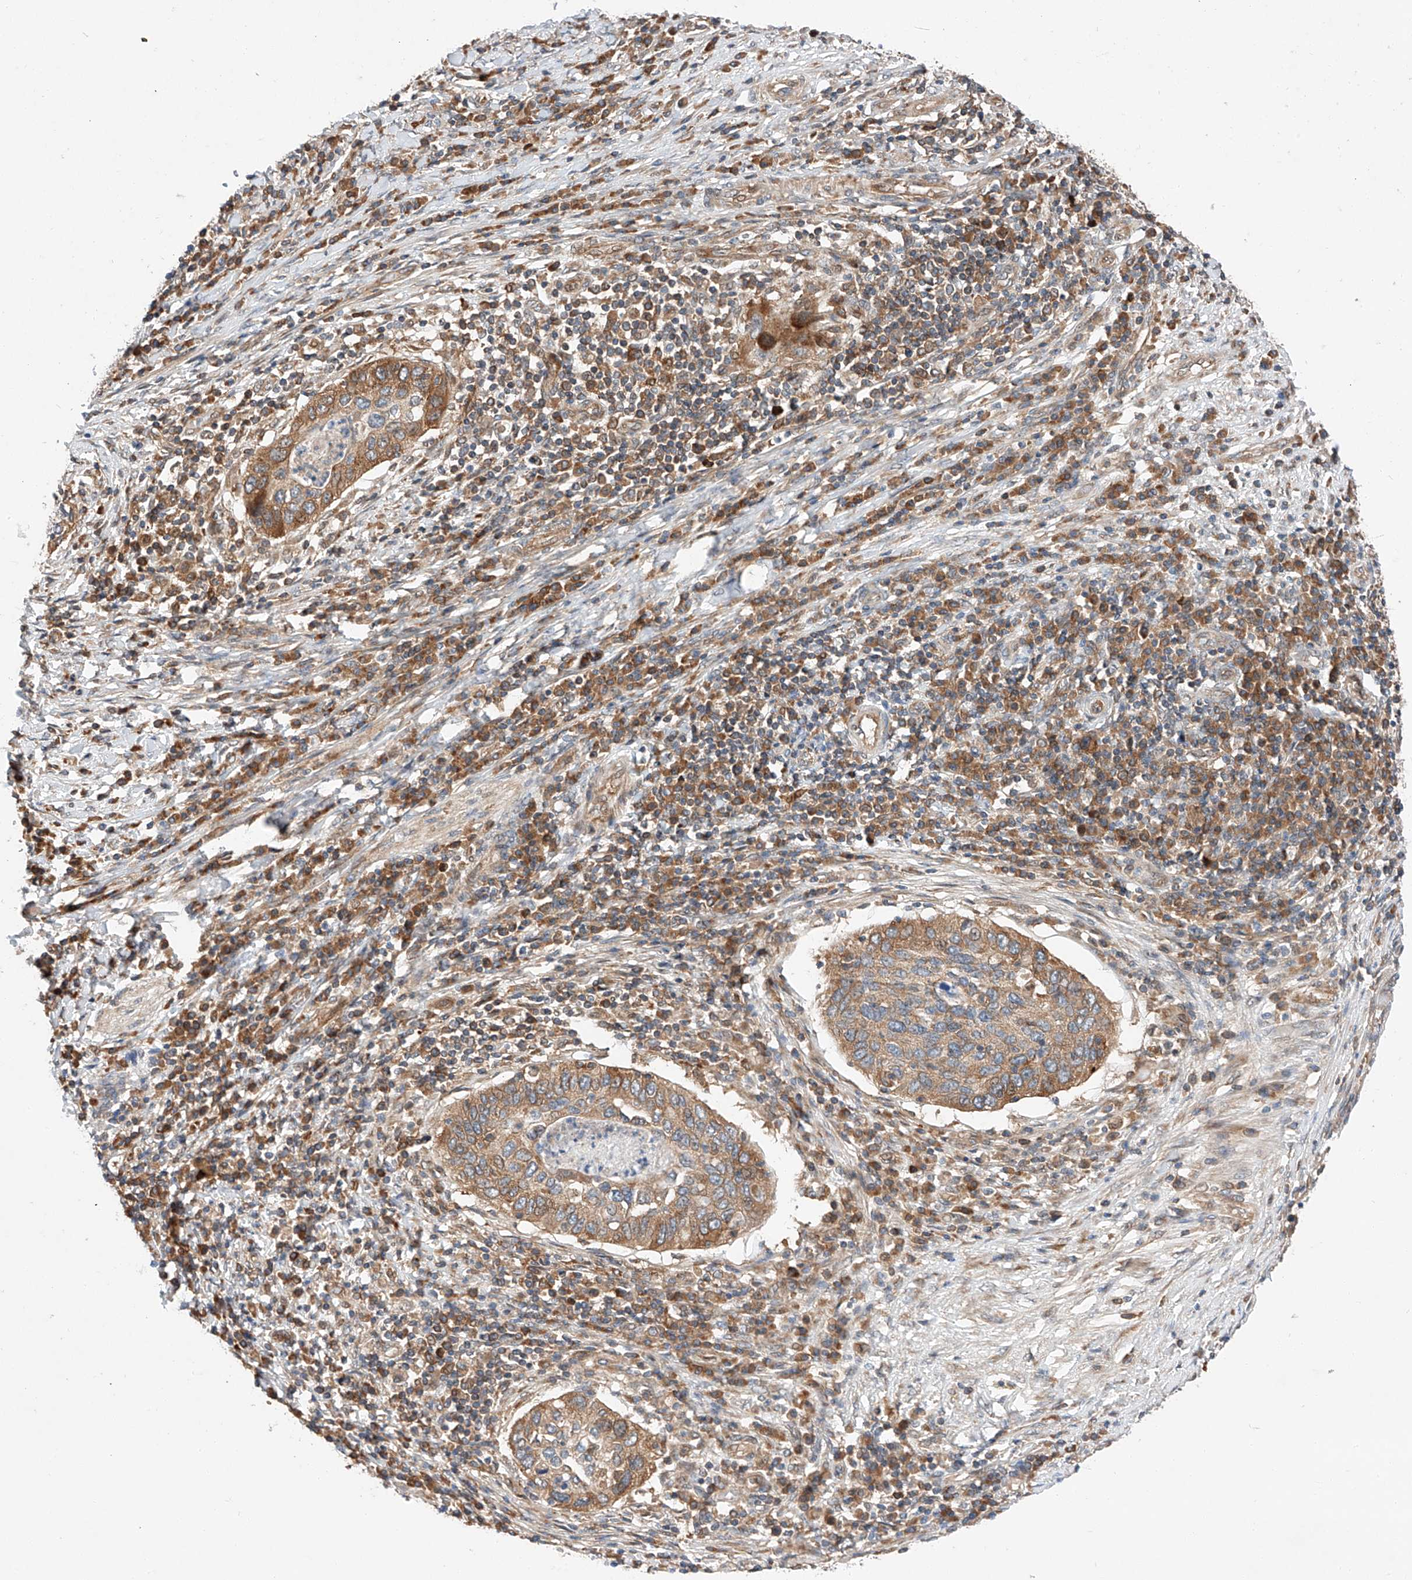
{"staining": {"intensity": "moderate", "quantity": ">75%", "location": "cytoplasmic/membranous"}, "tissue": "cervical cancer", "cell_type": "Tumor cells", "image_type": "cancer", "snomed": [{"axis": "morphology", "description": "Squamous cell carcinoma, NOS"}, {"axis": "topography", "description": "Cervix"}], "caption": "Cervical cancer (squamous cell carcinoma) stained for a protein demonstrates moderate cytoplasmic/membranous positivity in tumor cells.", "gene": "RUSC1", "patient": {"sex": "female", "age": 38}}